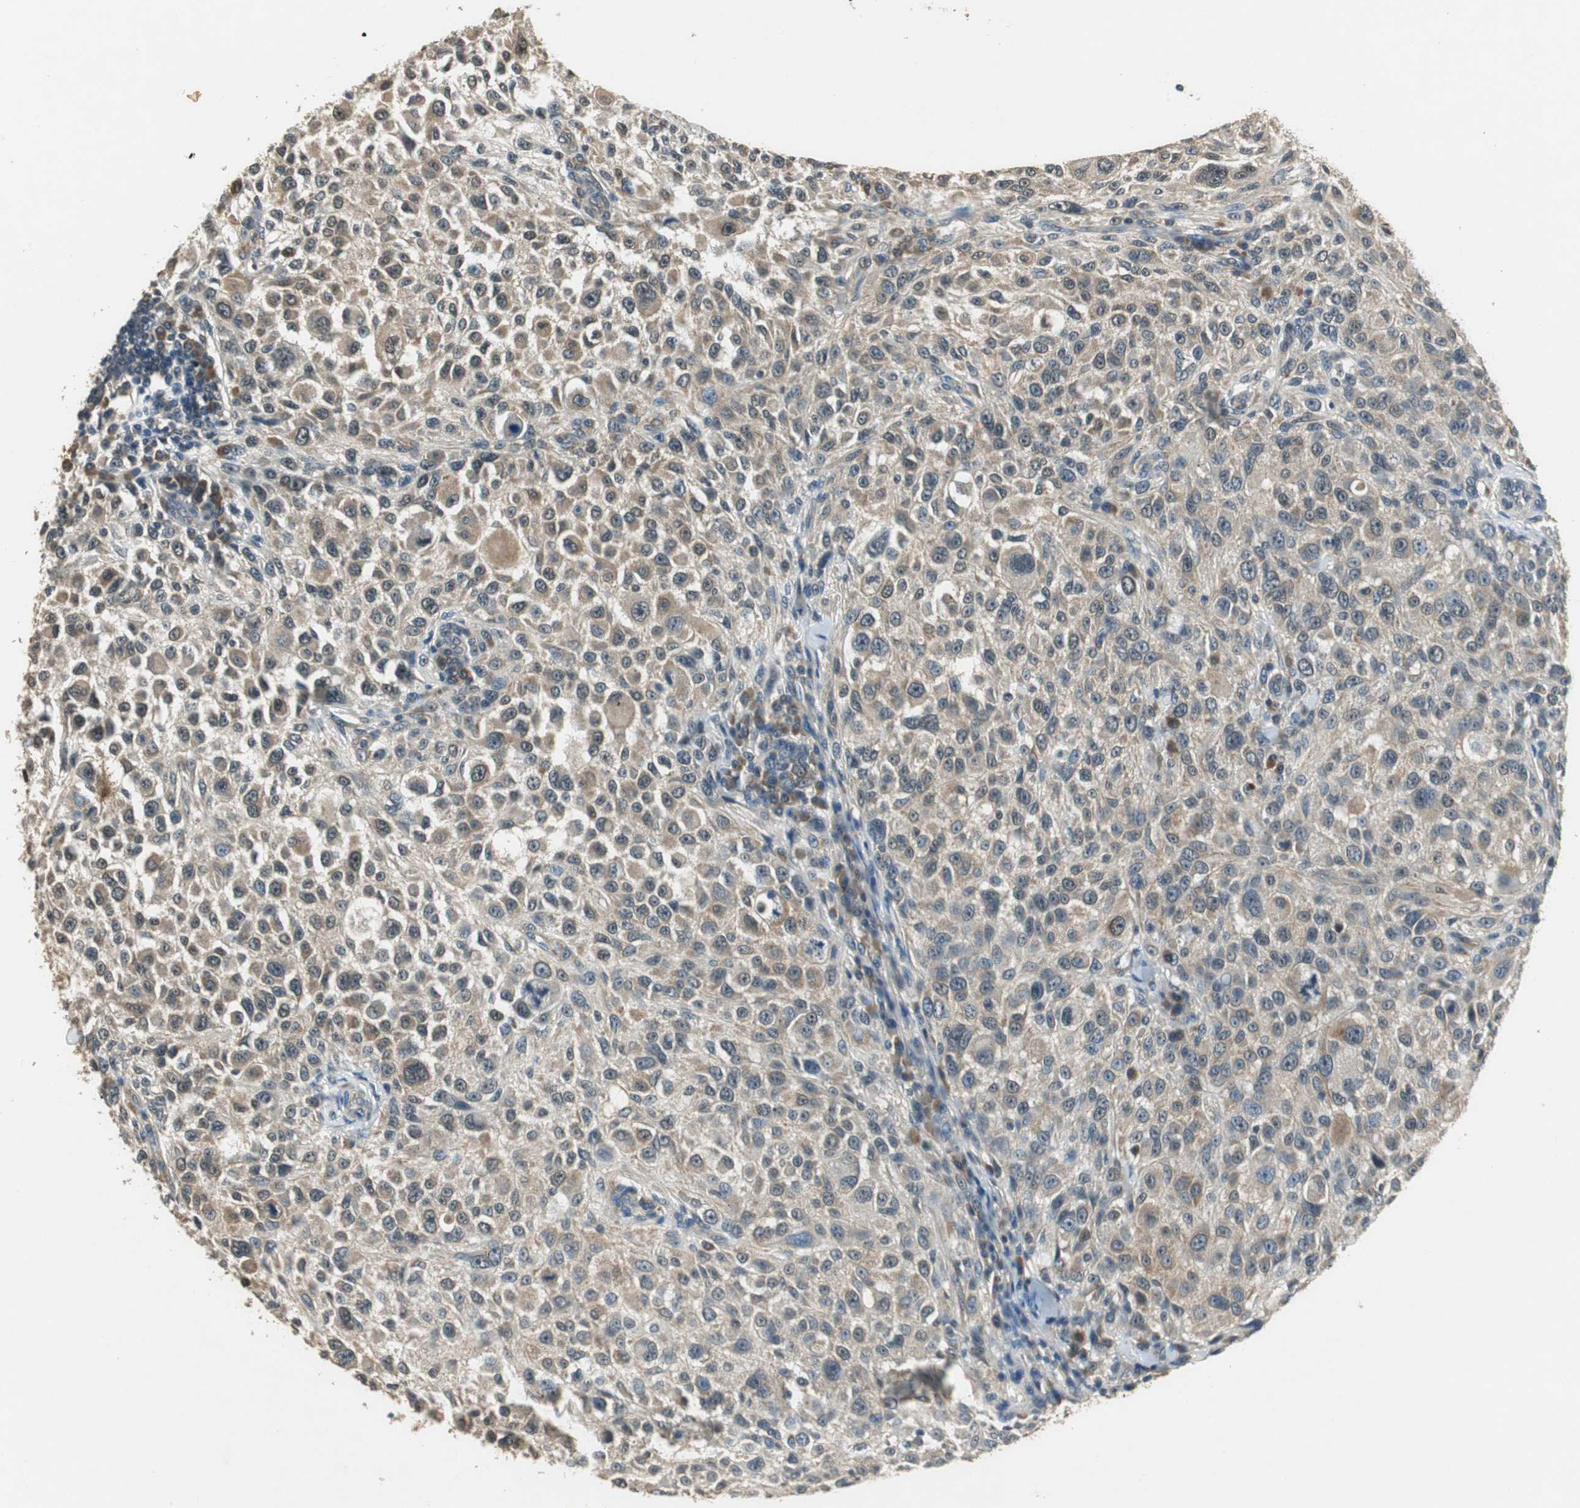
{"staining": {"intensity": "weak", "quantity": "25%-75%", "location": "cytoplasmic/membranous"}, "tissue": "melanoma", "cell_type": "Tumor cells", "image_type": "cancer", "snomed": [{"axis": "morphology", "description": "Necrosis, NOS"}, {"axis": "morphology", "description": "Malignant melanoma, NOS"}, {"axis": "topography", "description": "Skin"}], "caption": "Weak cytoplasmic/membranous expression for a protein is appreciated in approximately 25%-75% of tumor cells of melanoma using immunohistochemistry.", "gene": "PSMB4", "patient": {"sex": "female", "age": 87}}